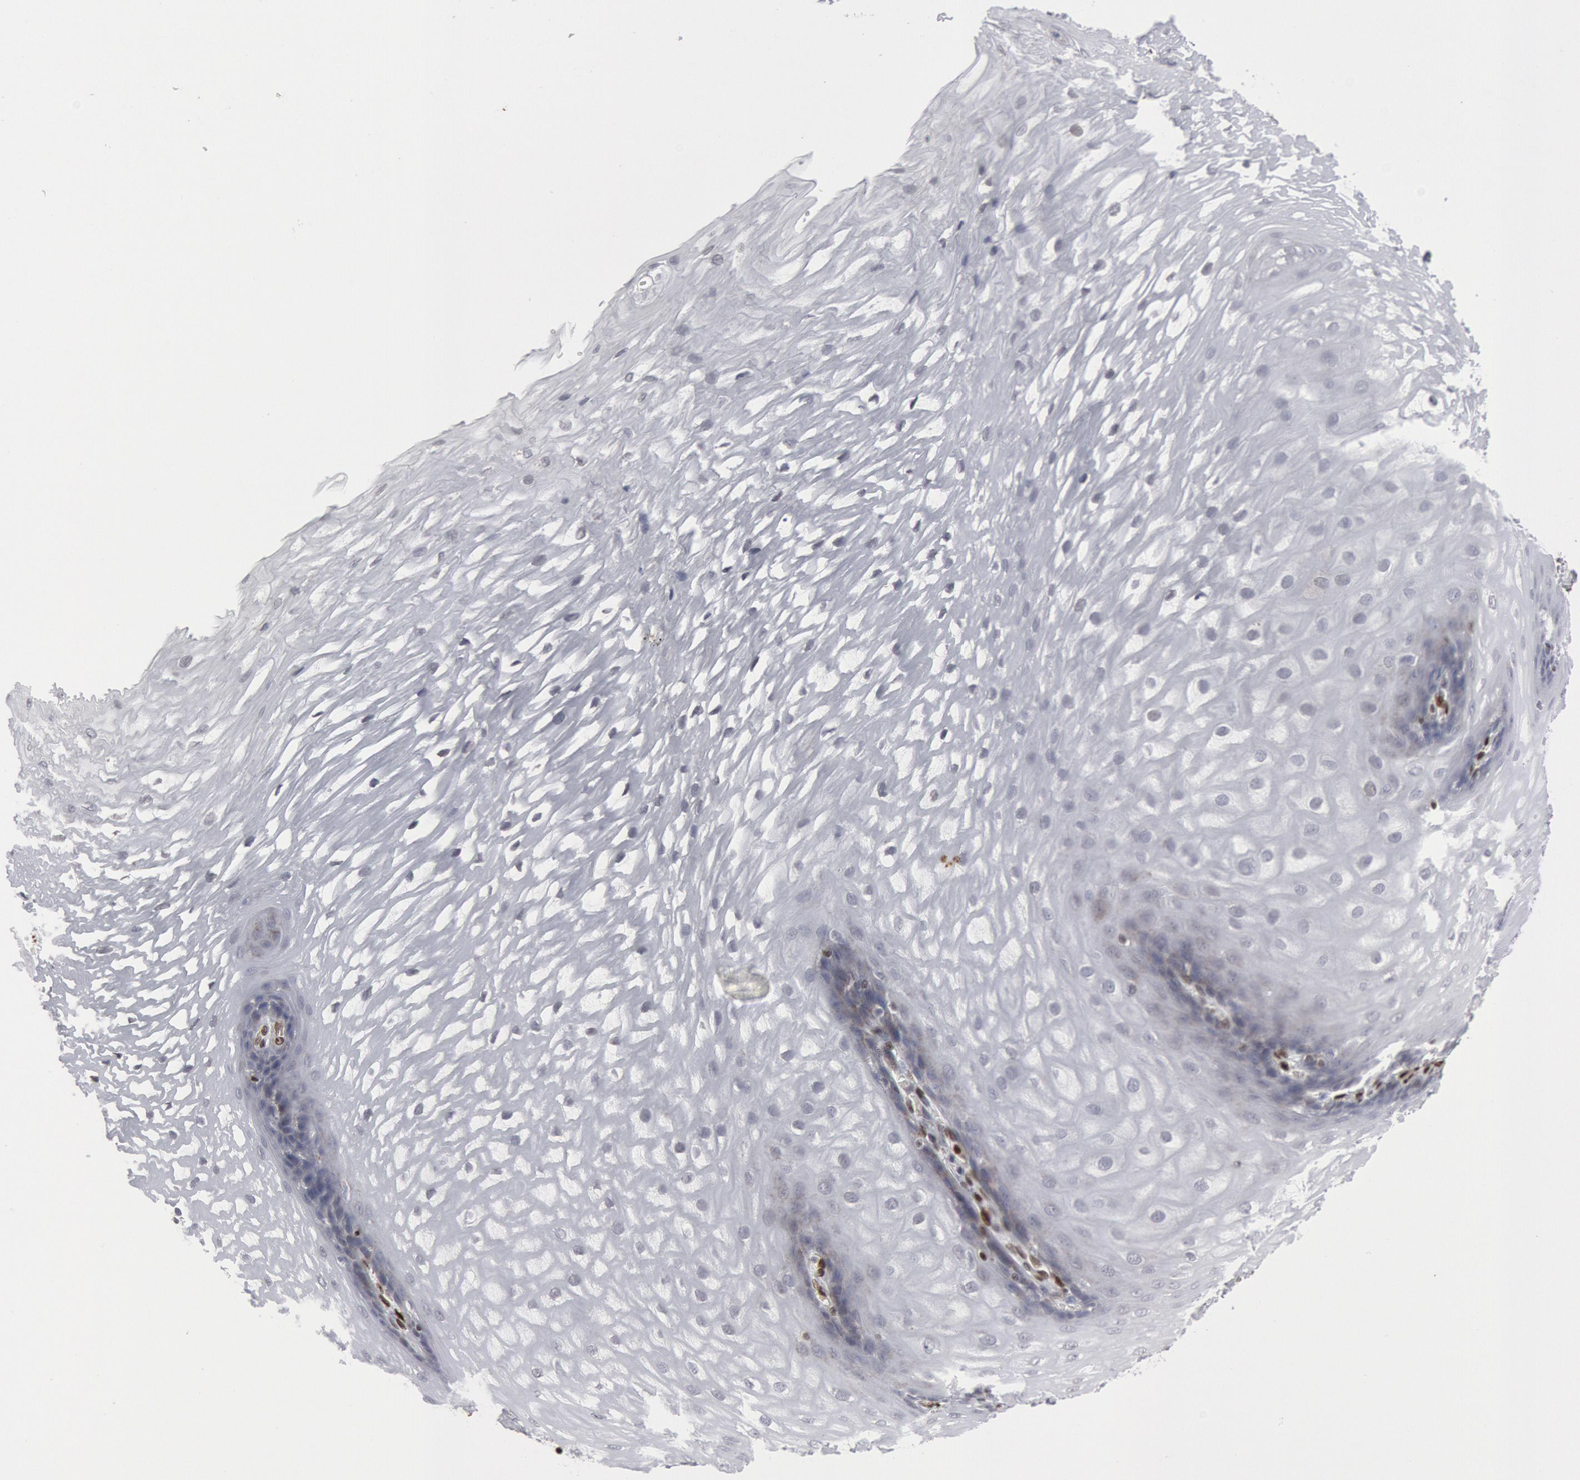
{"staining": {"intensity": "moderate", "quantity": "<25%", "location": "nuclear"}, "tissue": "esophagus", "cell_type": "Squamous epithelial cells", "image_type": "normal", "snomed": [{"axis": "morphology", "description": "Normal tissue, NOS"}, {"axis": "morphology", "description": "Adenocarcinoma, NOS"}, {"axis": "topography", "description": "Esophagus"}, {"axis": "topography", "description": "Stomach"}], "caption": "DAB (3,3'-diaminobenzidine) immunohistochemical staining of unremarkable human esophagus displays moderate nuclear protein positivity in about <25% of squamous epithelial cells.", "gene": "MECP2", "patient": {"sex": "male", "age": 62}}